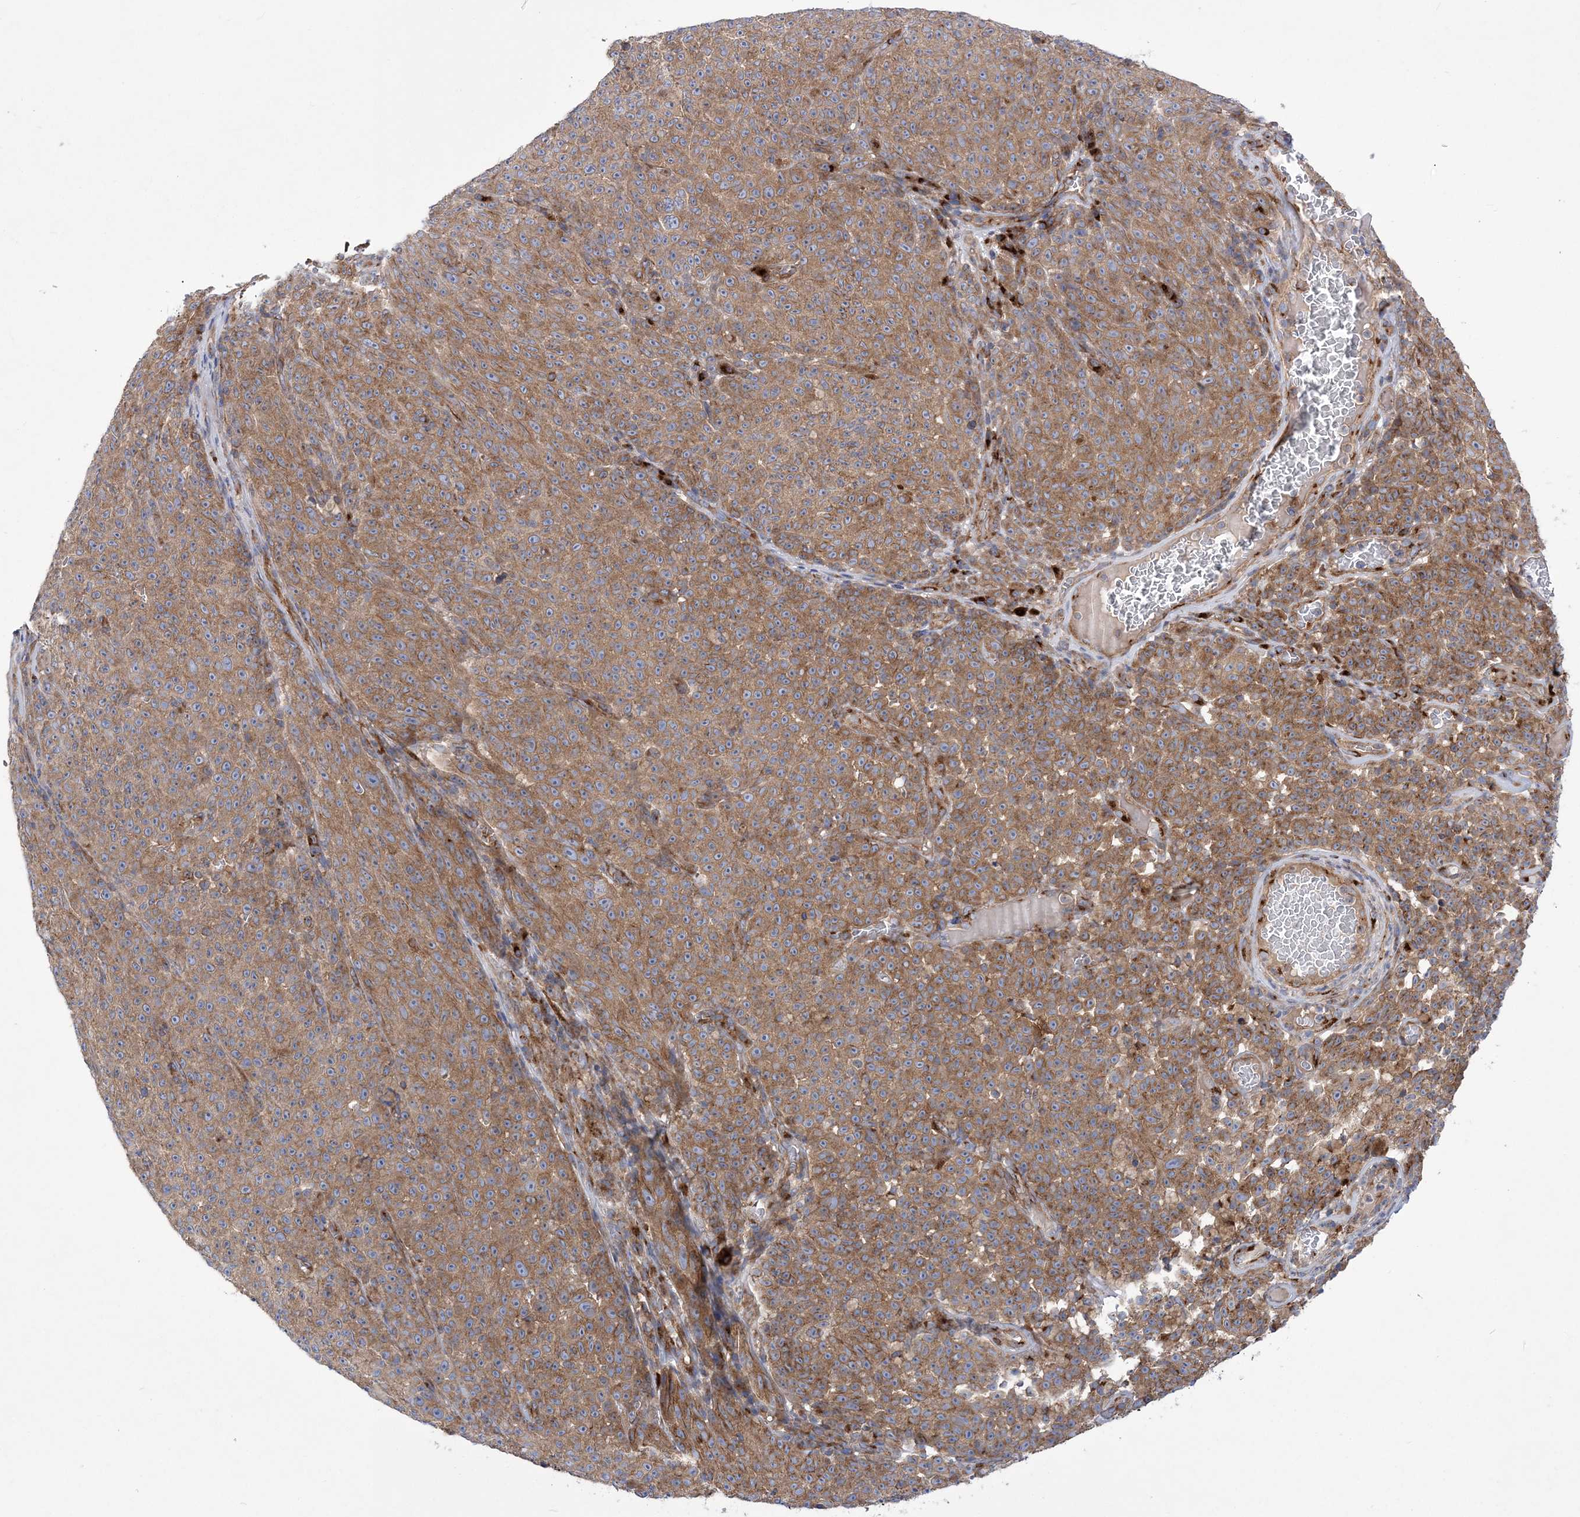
{"staining": {"intensity": "moderate", "quantity": ">75%", "location": "cytoplasmic/membranous"}, "tissue": "melanoma", "cell_type": "Tumor cells", "image_type": "cancer", "snomed": [{"axis": "morphology", "description": "Malignant melanoma, NOS"}, {"axis": "topography", "description": "Skin"}], "caption": "Protein analysis of melanoma tissue demonstrates moderate cytoplasmic/membranous expression in about >75% of tumor cells.", "gene": "COPB2", "patient": {"sex": "female", "age": 82}}